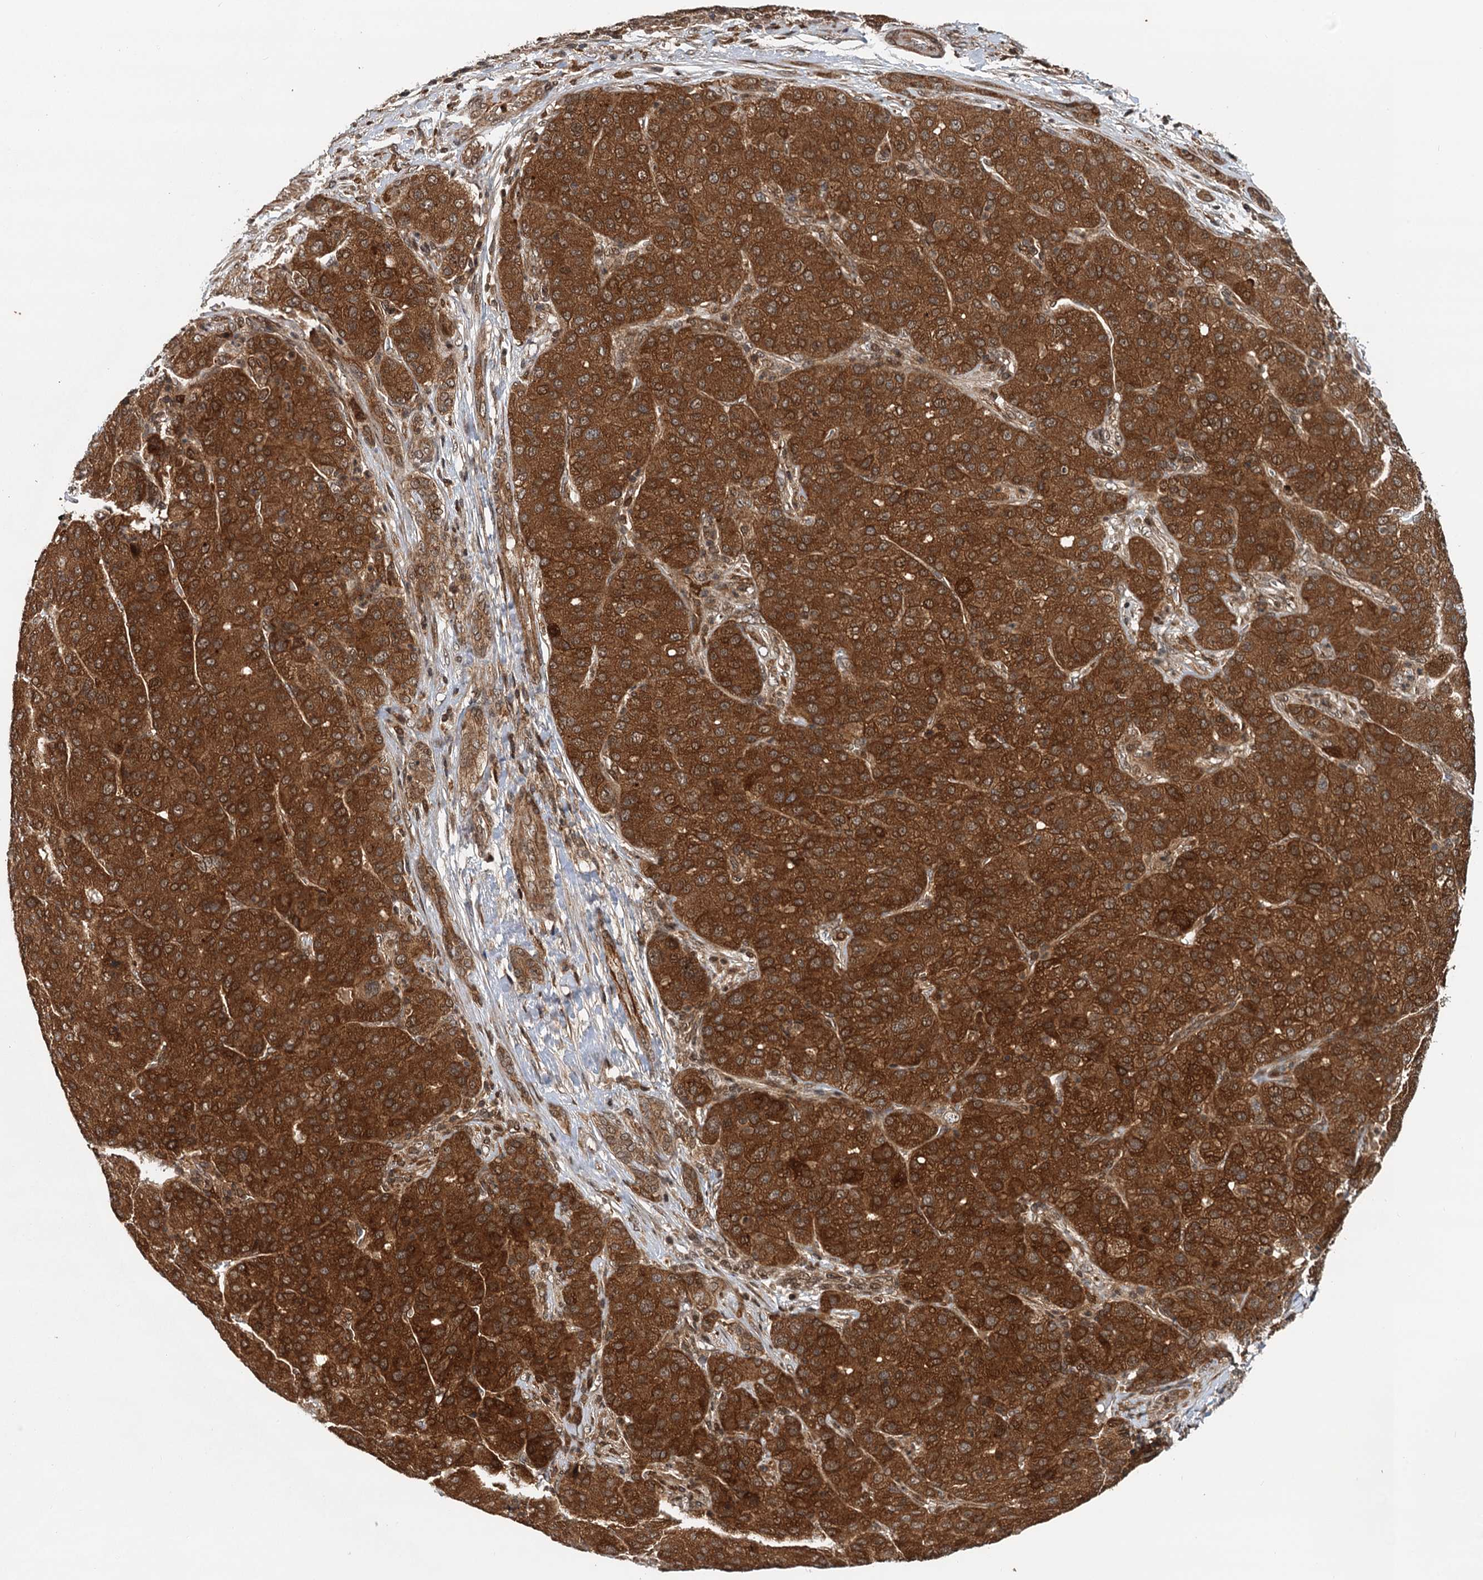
{"staining": {"intensity": "strong", "quantity": ">75%", "location": "cytoplasmic/membranous"}, "tissue": "liver cancer", "cell_type": "Tumor cells", "image_type": "cancer", "snomed": [{"axis": "morphology", "description": "Carcinoma, Hepatocellular, NOS"}, {"axis": "topography", "description": "Liver"}], "caption": "Immunohistochemistry micrograph of neoplastic tissue: liver hepatocellular carcinoma stained using IHC displays high levels of strong protein expression localized specifically in the cytoplasmic/membranous of tumor cells, appearing as a cytoplasmic/membranous brown color.", "gene": "STUB1", "patient": {"sex": "male", "age": 65}}